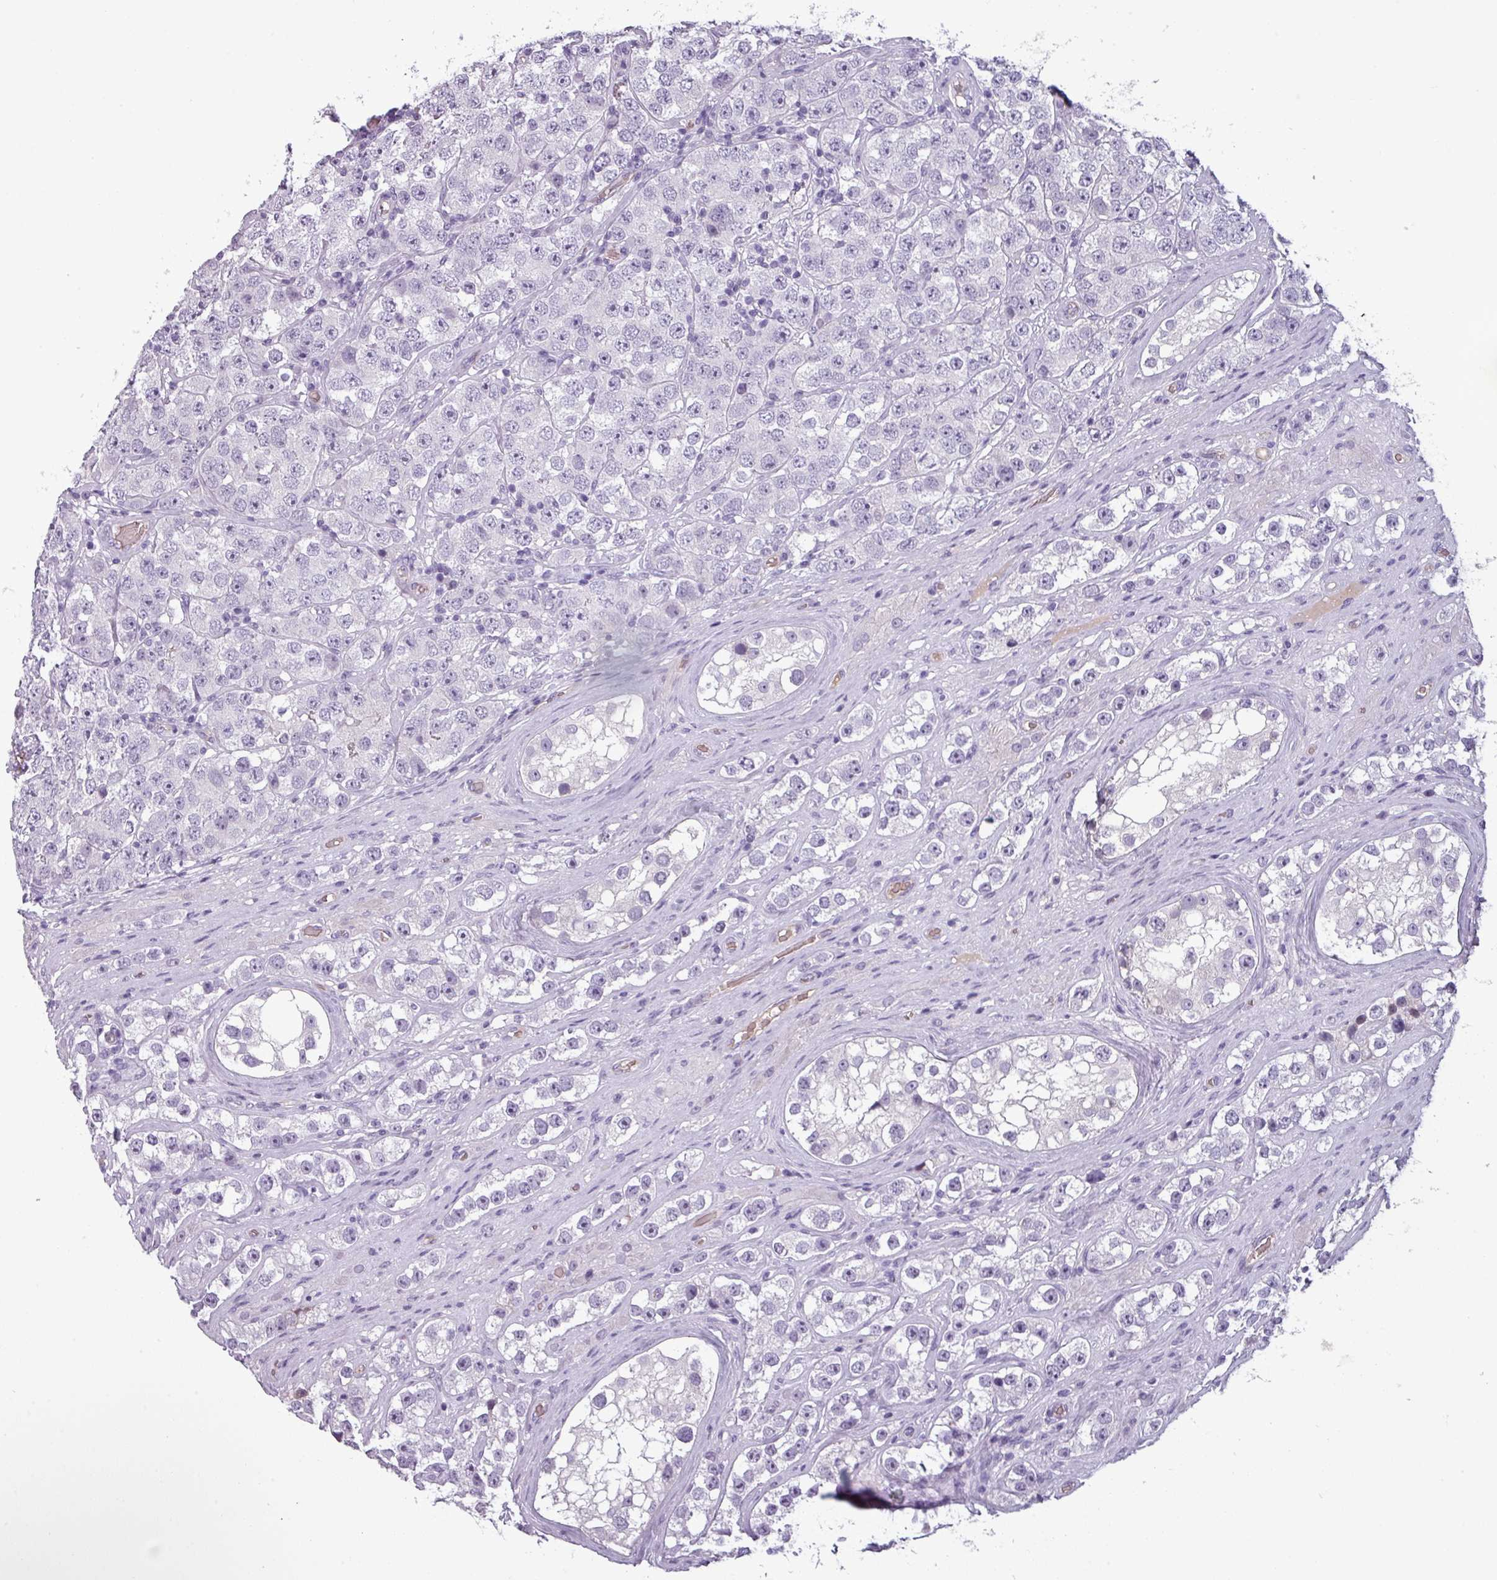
{"staining": {"intensity": "negative", "quantity": "none", "location": "none"}, "tissue": "testis cancer", "cell_type": "Tumor cells", "image_type": "cancer", "snomed": [{"axis": "morphology", "description": "Seminoma, NOS"}, {"axis": "topography", "description": "Testis"}], "caption": "Tumor cells show no significant protein staining in testis cancer.", "gene": "AREL1", "patient": {"sex": "male", "age": 28}}